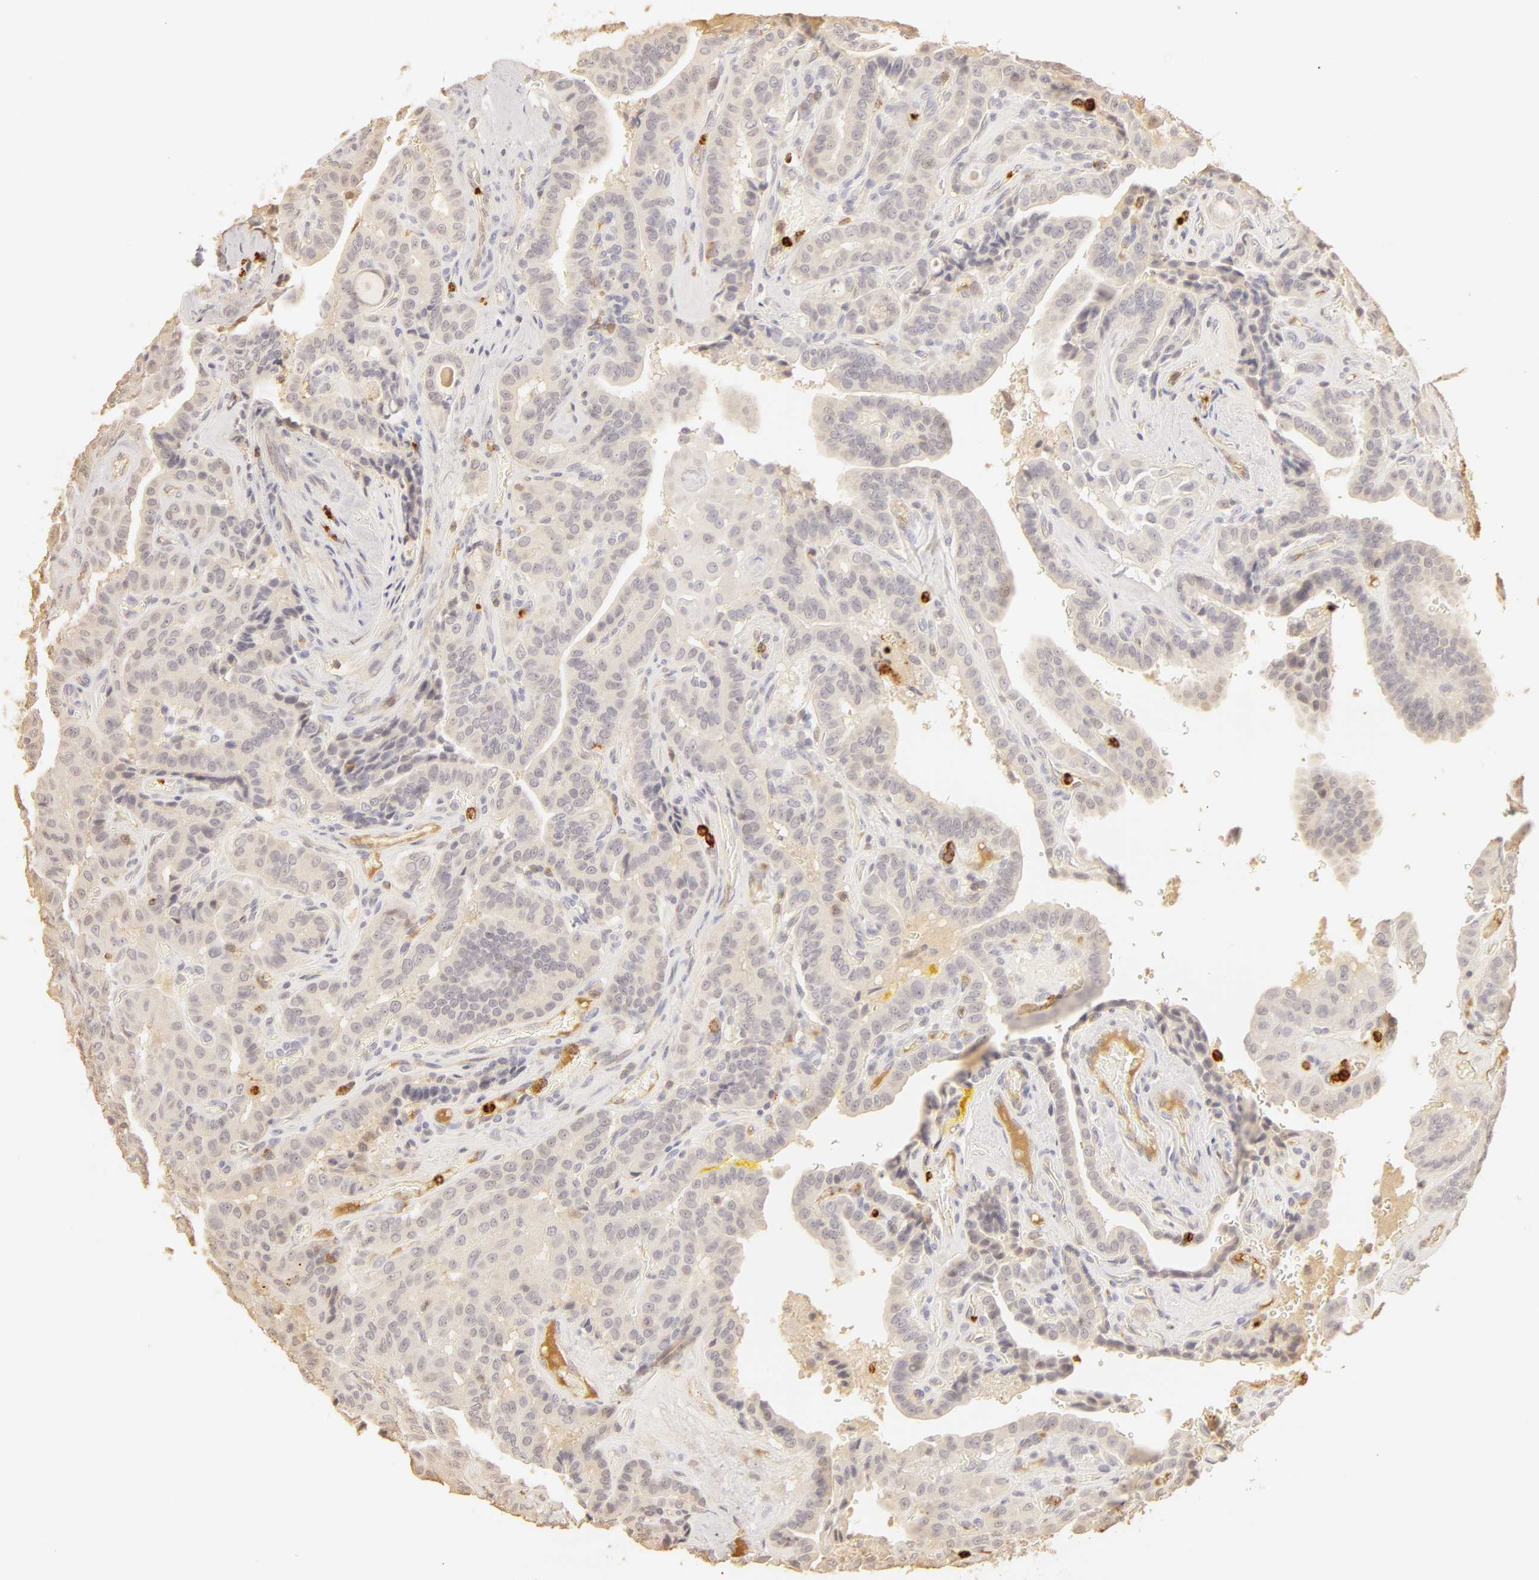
{"staining": {"intensity": "negative", "quantity": "none", "location": "none"}, "tissue": "thyroid cancer", "cell_type": "Tumor cells", "image_type": "cancer", "snomed": [{"axis": "morphology", "description": "Papillary adenocarcinoma, NOS"}, {"axis": "topography", "description": "Thyroid gland"}], "caption": "There is no significant expression in tumor cells of papillary adenocarcinoma (thyroid). (DAB (3,3'-diaminobenzidine) immunohistochemistry (IHC) with hematoxylin counter stain).", "gene": "C1R", "patient": {"sex": "male", "age": 87}}